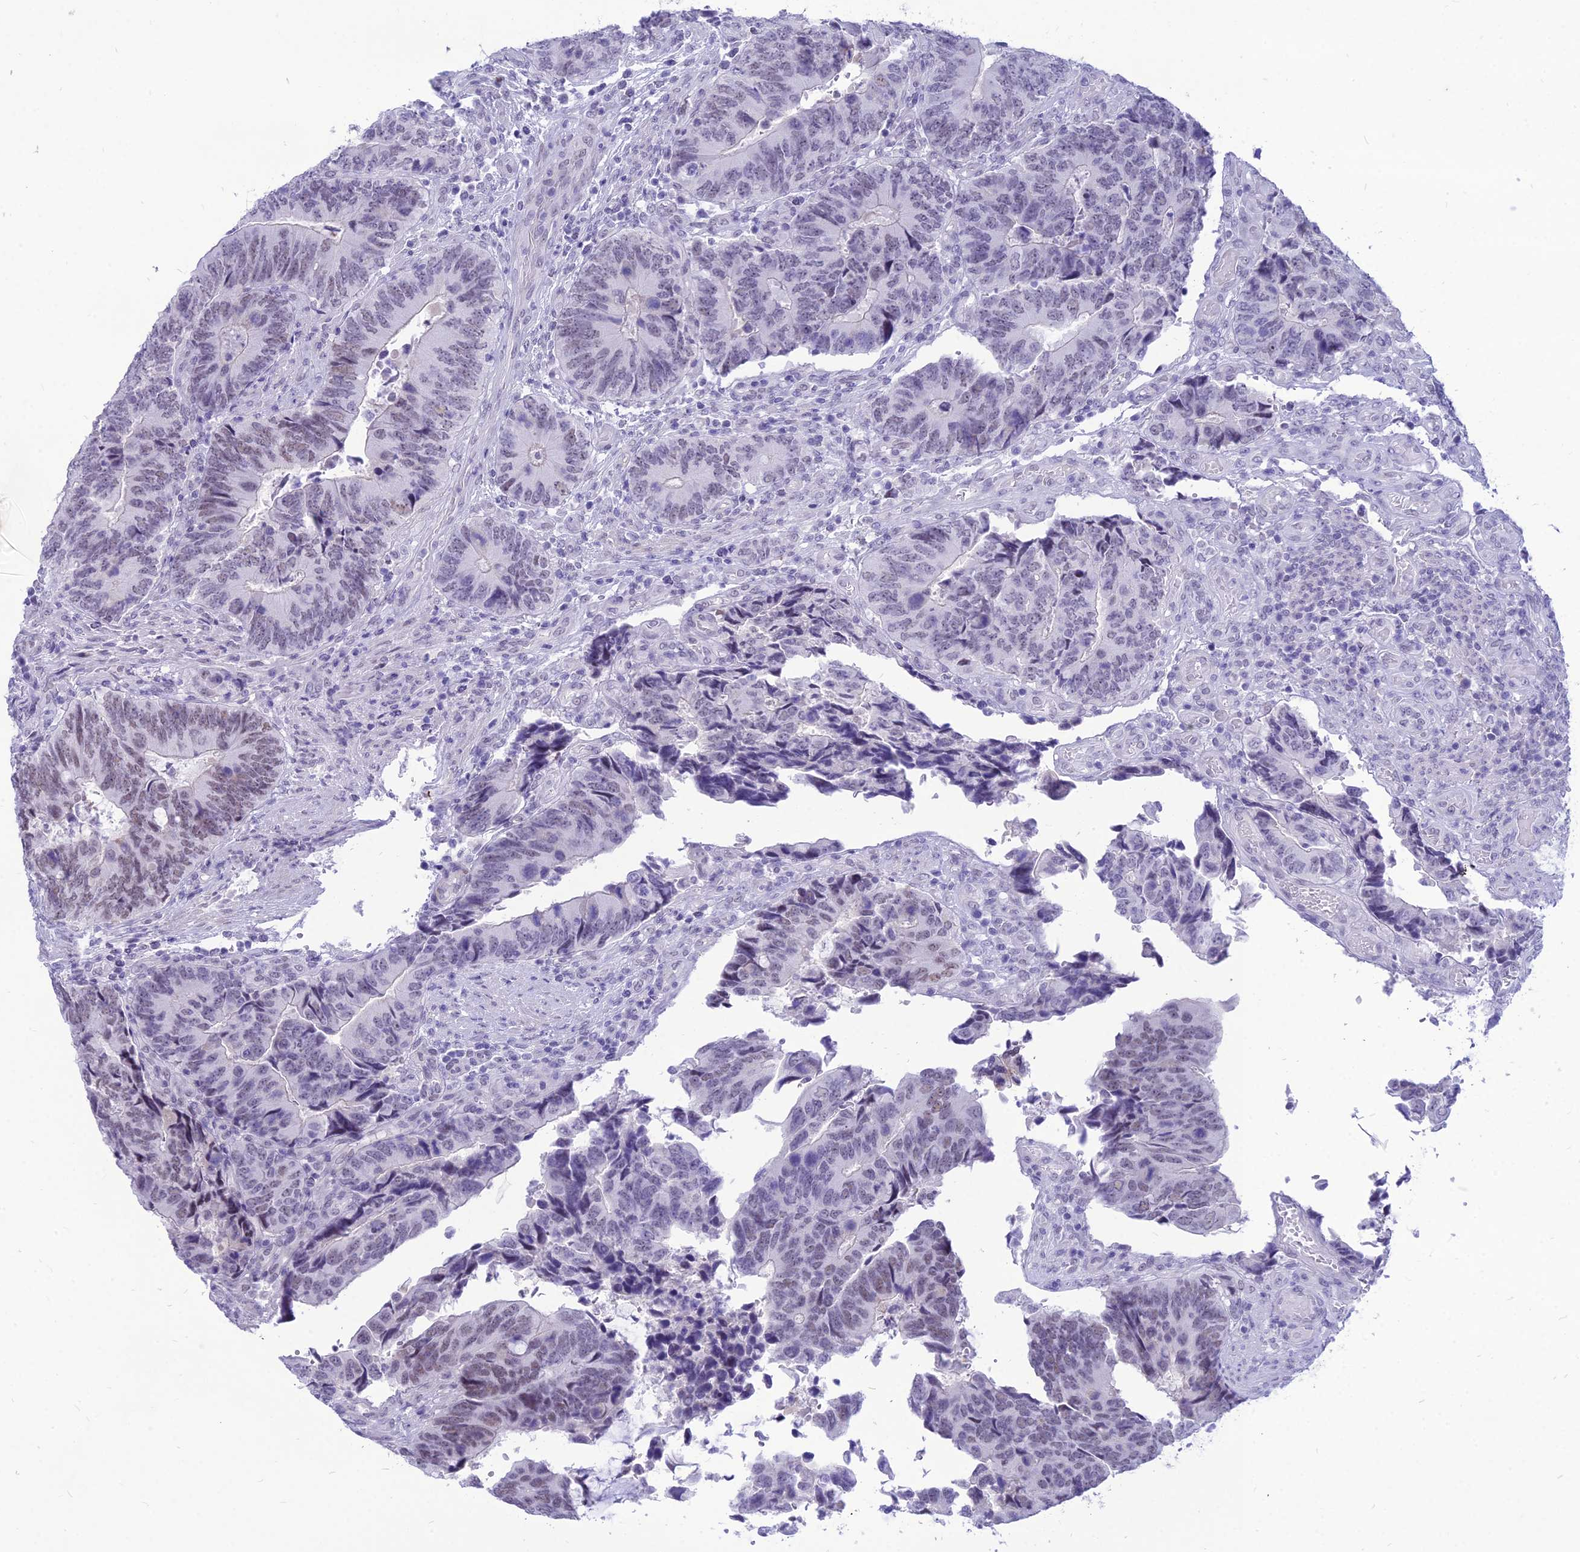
{"staining": {"intensity": "weak", "quantity": "<25%", "location": "nuclear"}, "tissue": "colorectal cancer", "cell_type": "Tumor cells", "image_type": "cancer", "snomed": [{"axis": "morphology", "description": "Adenocarcinoma, NOS"}, {"axis": "topography", "description": "Colon"}], "caption": "This is a micrograph of immunohistochemistry (IHC) staining of adenocarcinoma (colorectal), which shows no expression in tumor cells.", "gene": "DHX40", "patient": {"sex": "male", "age": 87}}